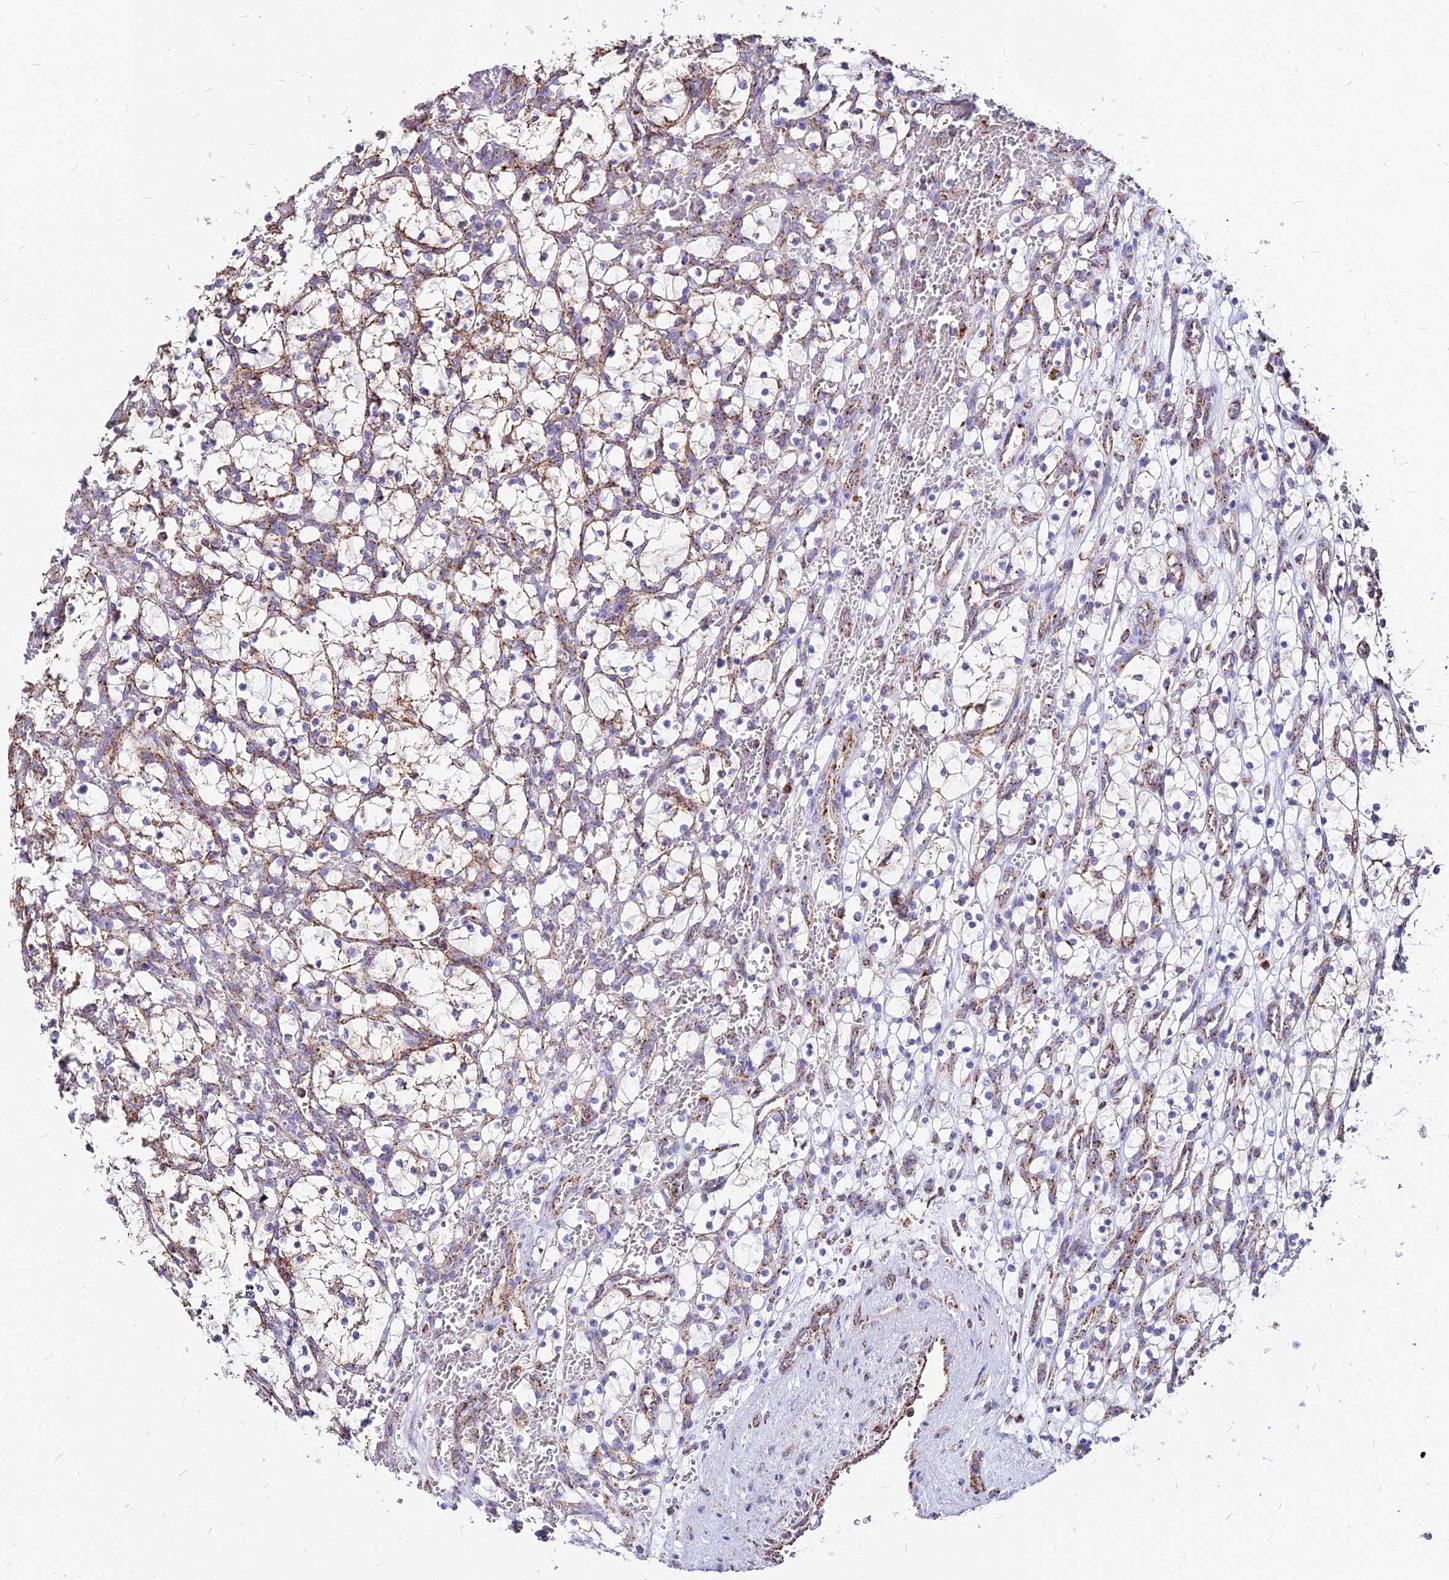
{"staining": {"intensity": "moderate", "quantity": ">75%", "location": "cytoplasmic/membranous"}, "tissue": "renal cancer", "cell_type": "Tumor cells", "image_type": "cancer", "snomed": [{"axis": "morphology", "description": "Adenocarcinoma, NOS"}, {"axis": "topography", "description": "Kidney"}], "caption": "Renal adenocarcinoma stained with a protein marker exhibits moderate staining in tumor cells.", "gene": "DLD", "patient": {"sex": "female", "age": 69}}